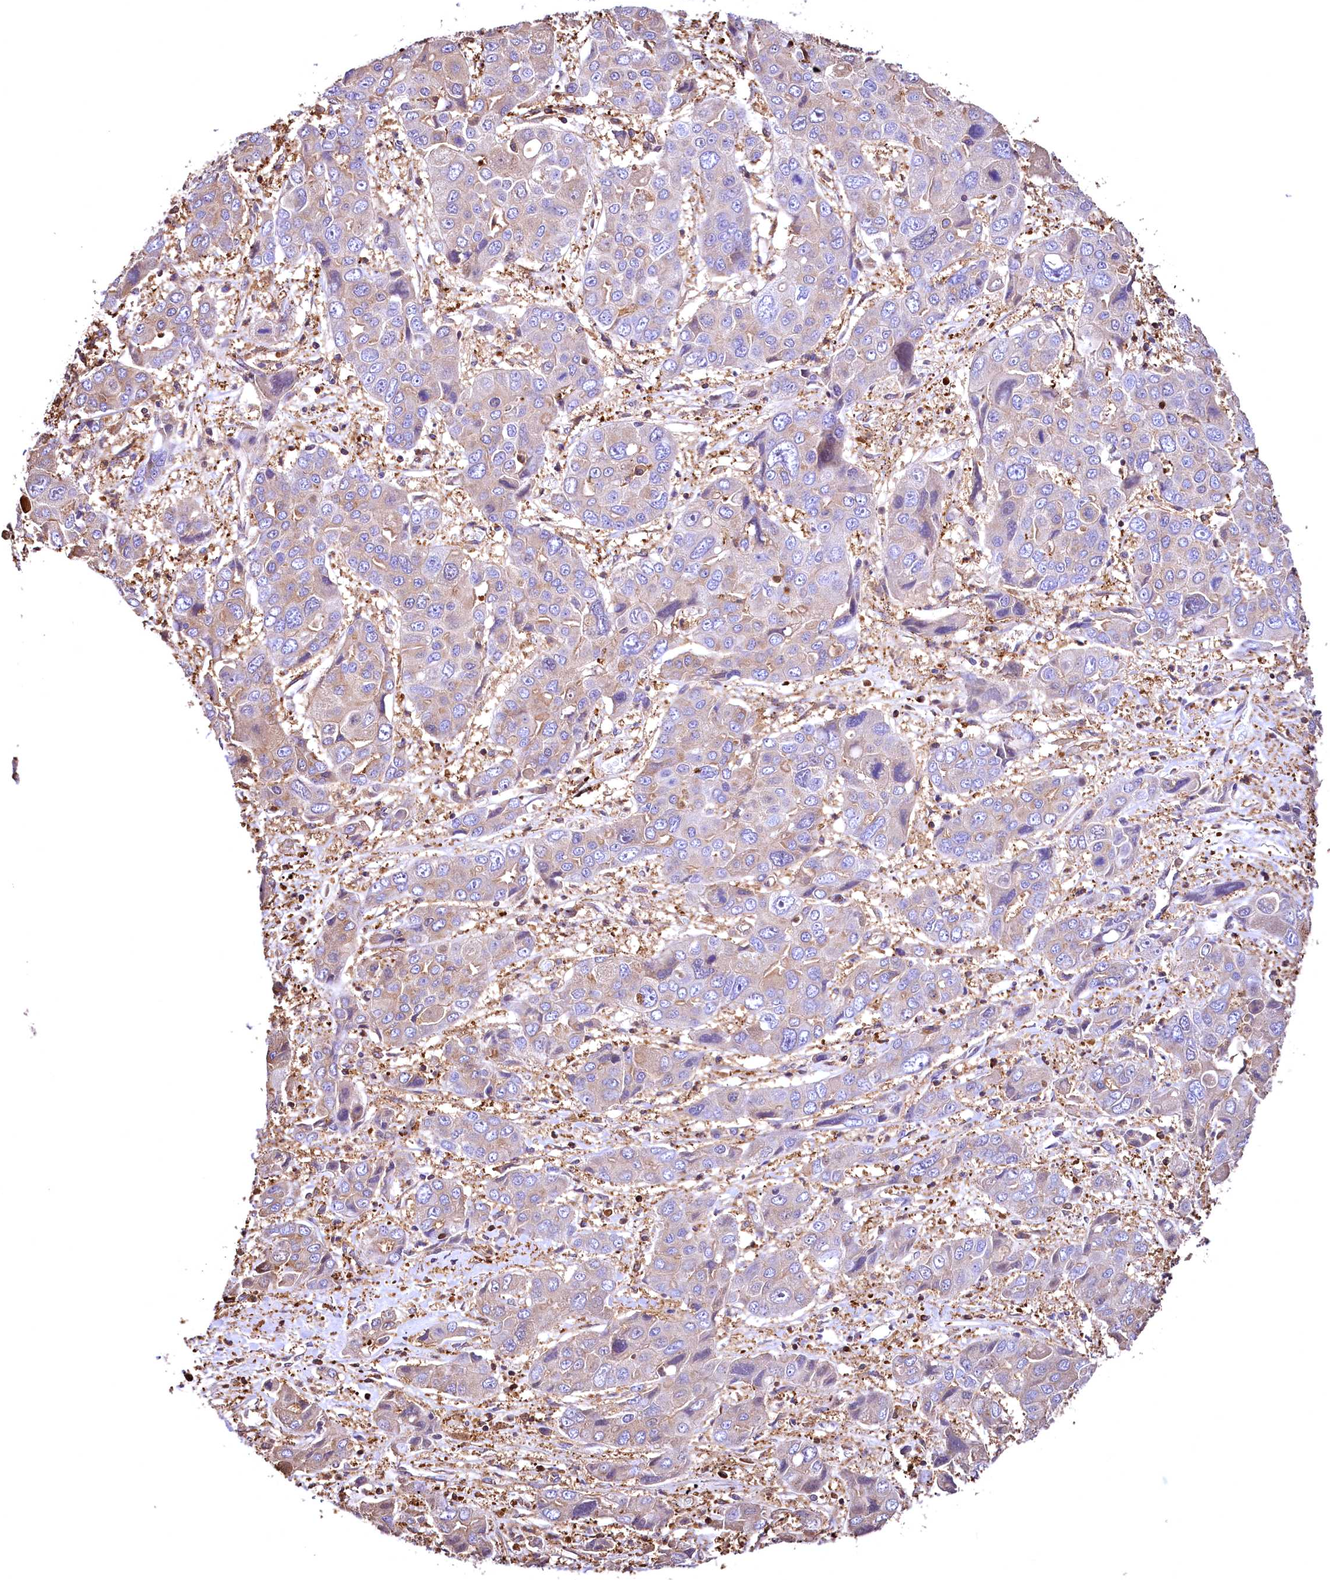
{"staining": {"intensity": "negative", "quantity": "none", "location": "none"}, "tissue": "liver cancer", "cell_type": "Tumor cells", "image_type": "cancer", "snomed": [{"axis": "morphology", "description": "Cholangiocarcinoma"}, {"axis": "topography", "description": "Liver"}], "caption": "Tumor cells are negative for protein expression in human cholangiocarcinoma (liver).", "gene": "RARS2", "patient": {"sex": "male", "age": 67}}